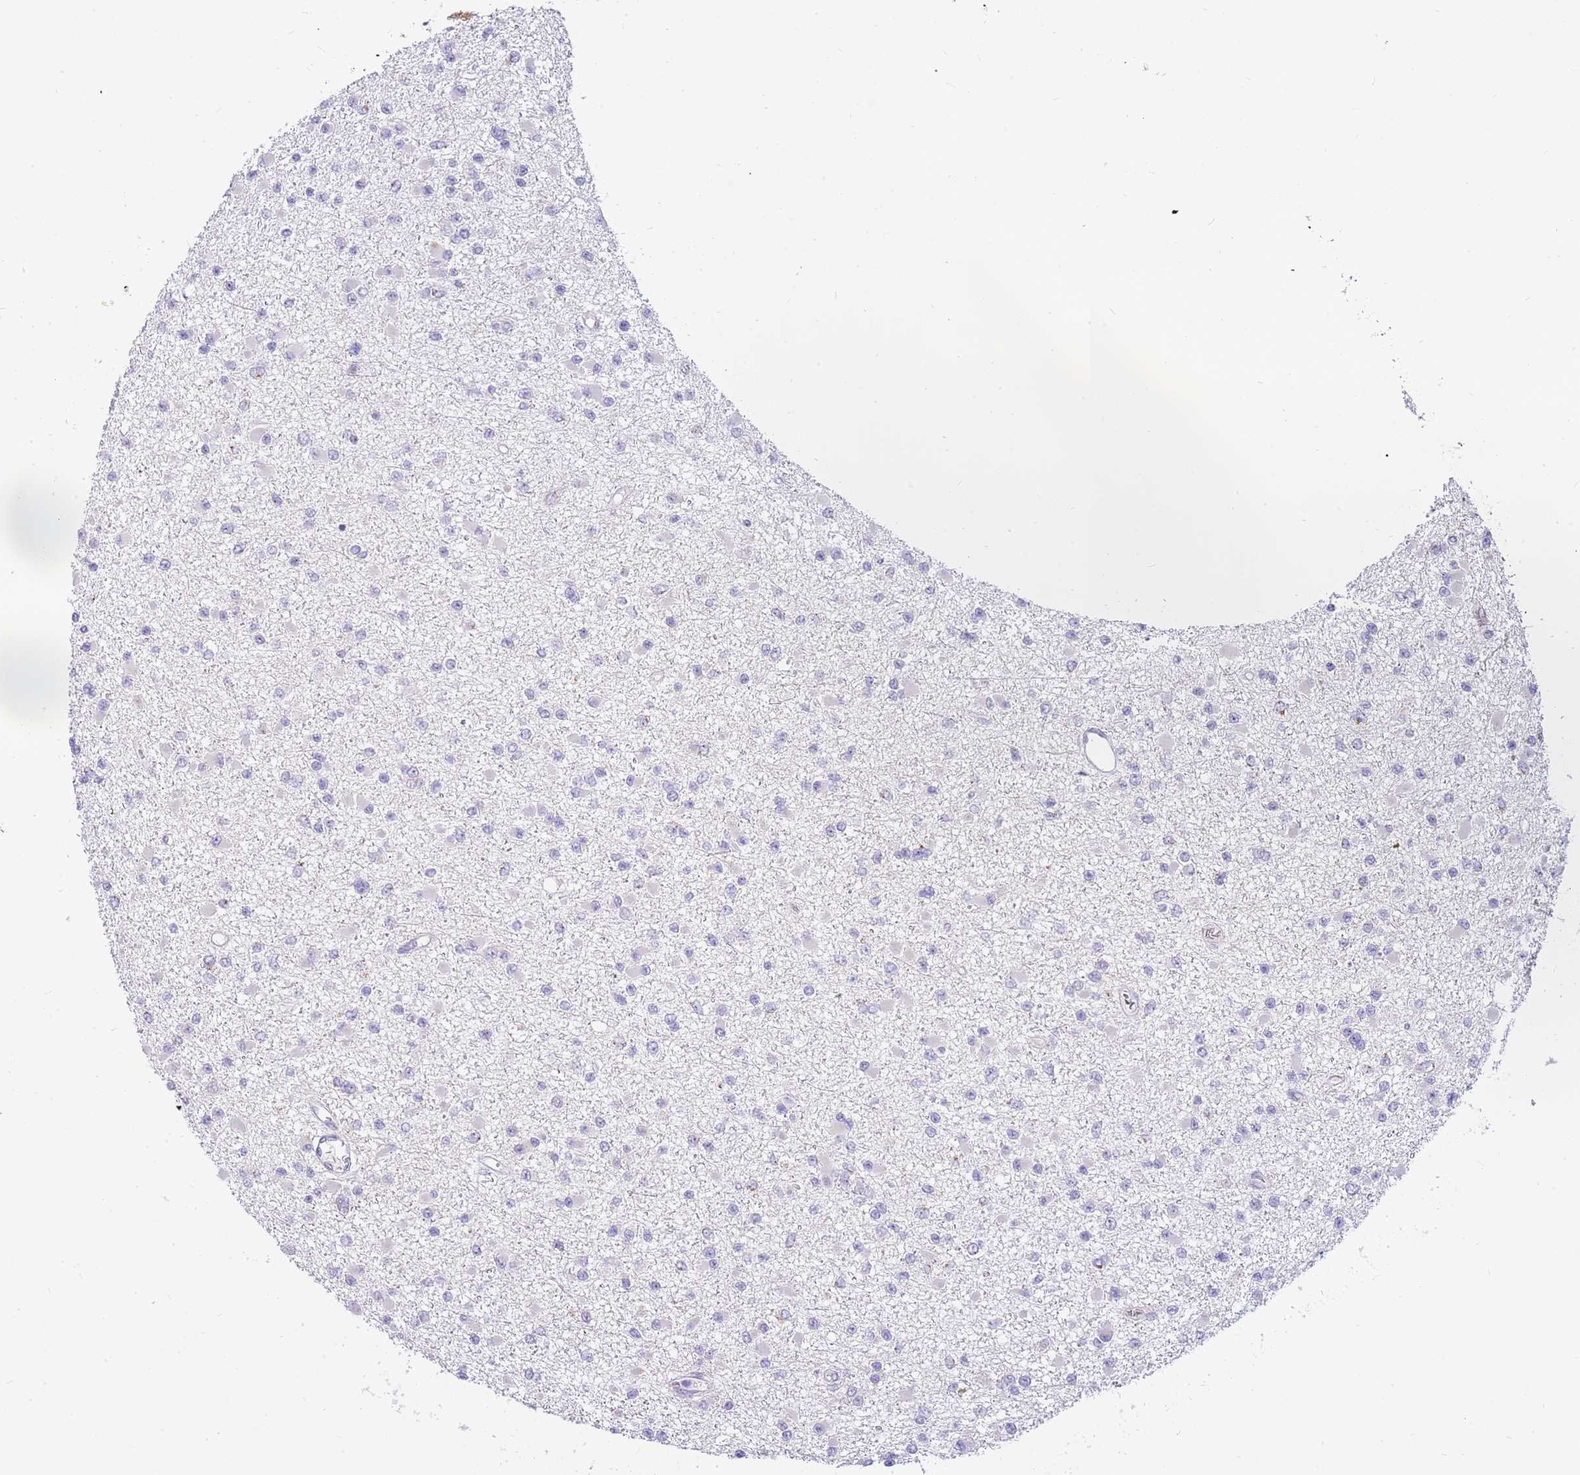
{"staining": {"intensity": "negative", "quantity": "none", "location": "none"}, "tissue": "glioma", "cell_type": "Tumor cells", "image_type": "cancer", "snomed": [{"axis": "morphology", "description": "Glioma, malignant, Low grade"}, {"axis": "topography", "description": "Brain"}], "caption": "Photomicrograph shows no protein expression in tumor cells of glioma tissue.", "gene": "DNAJA3", "patient": {"sex": "female", "age": 22}}